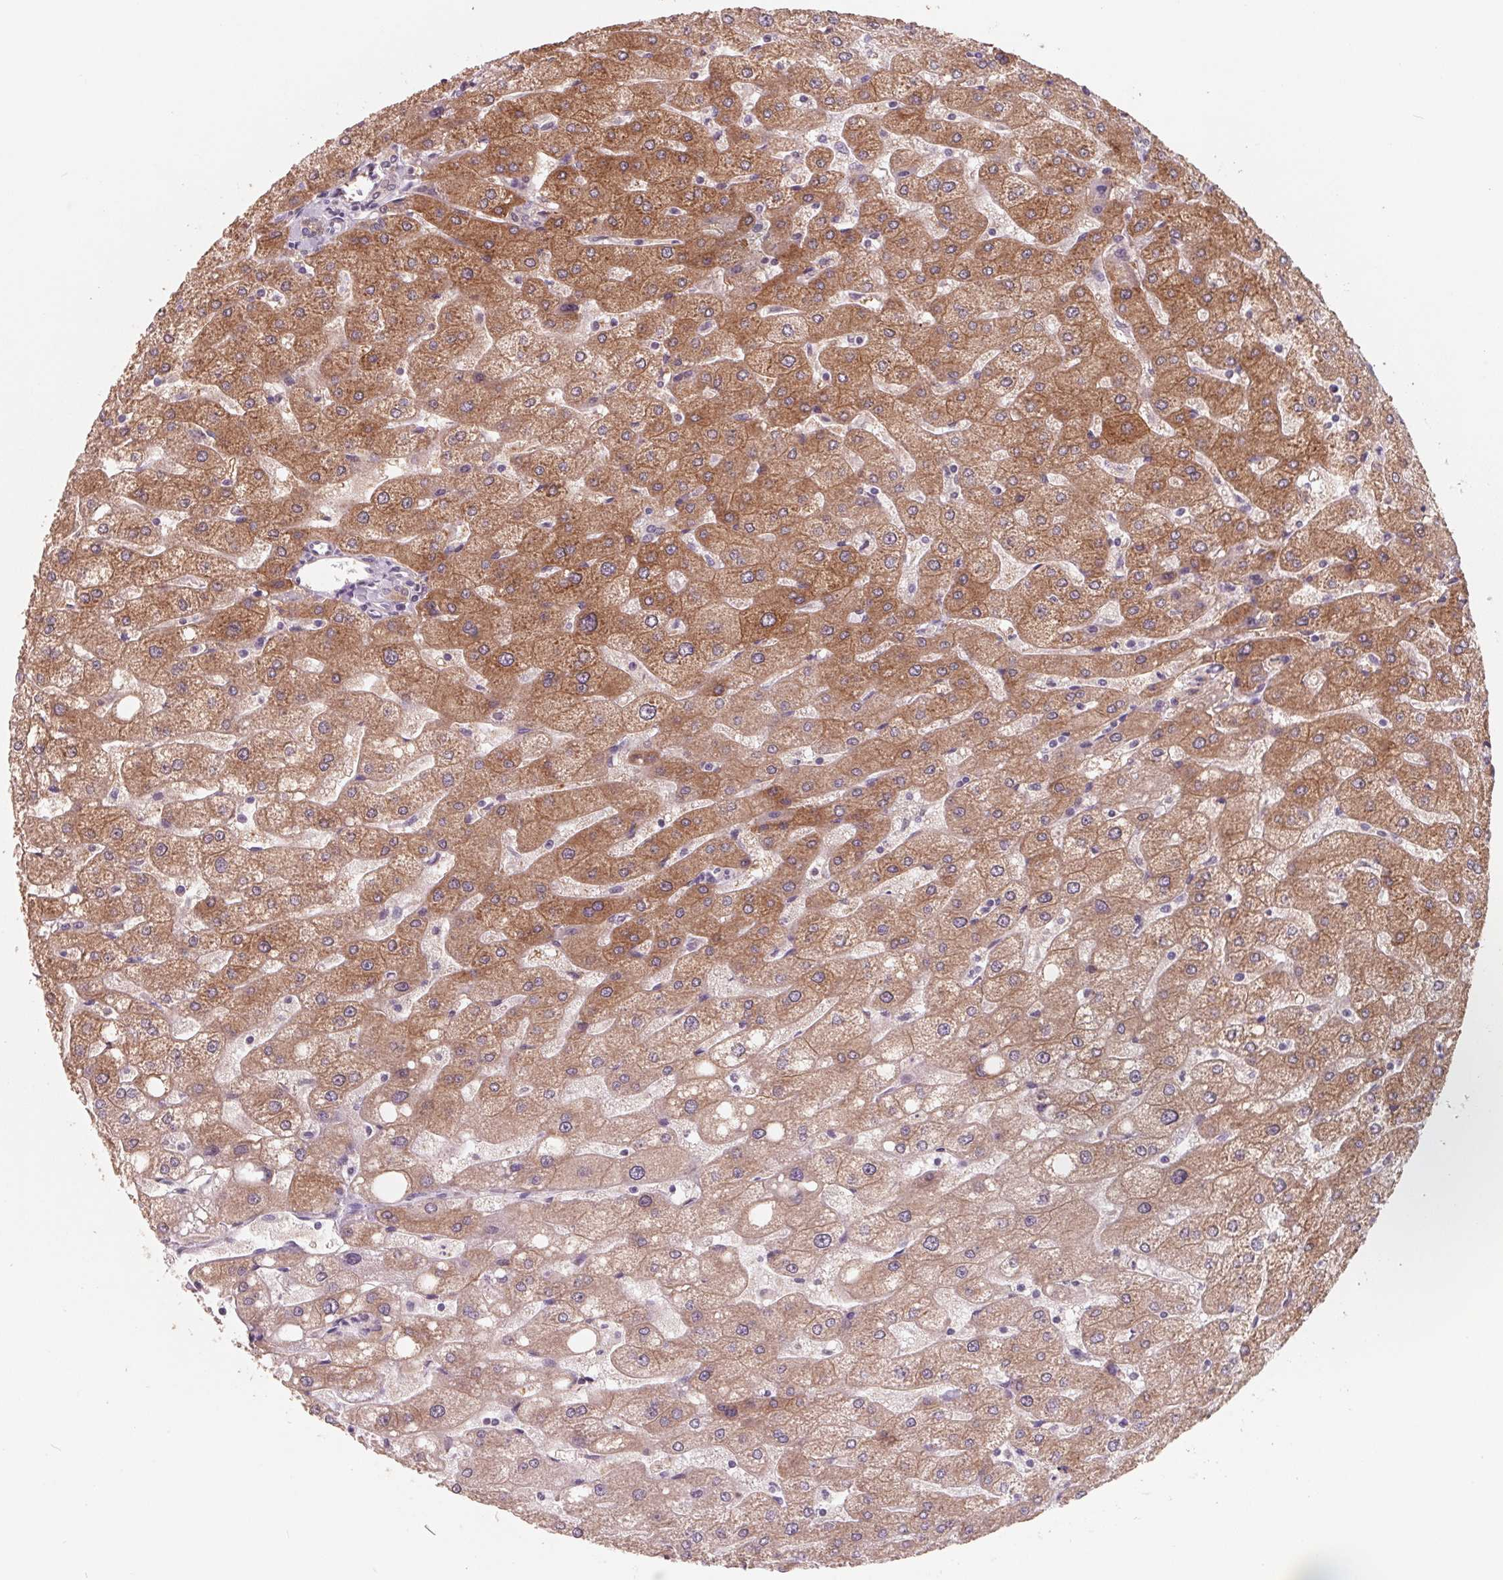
{"staining": {"intensity": "moderate", "quantity": "25%-75%", "location": "cytoplasmic/membranous"}, "tissue": "liver", "cell_type": "Cholangiocytes", "image_type": "normal", "snomed": [{"axis": "morphology", "description": "Normal tissue, NOS"}, {"axis": "topography", "description": "Liver"}], "caption": "Cholangiocytes exhibit medium levels of moderate cytoplasmic/membranous staining in about 25%-75% of cells in unremarkable human liver.", "gene": "FTCD", "patient": {"sex": "male", "age": 67}}